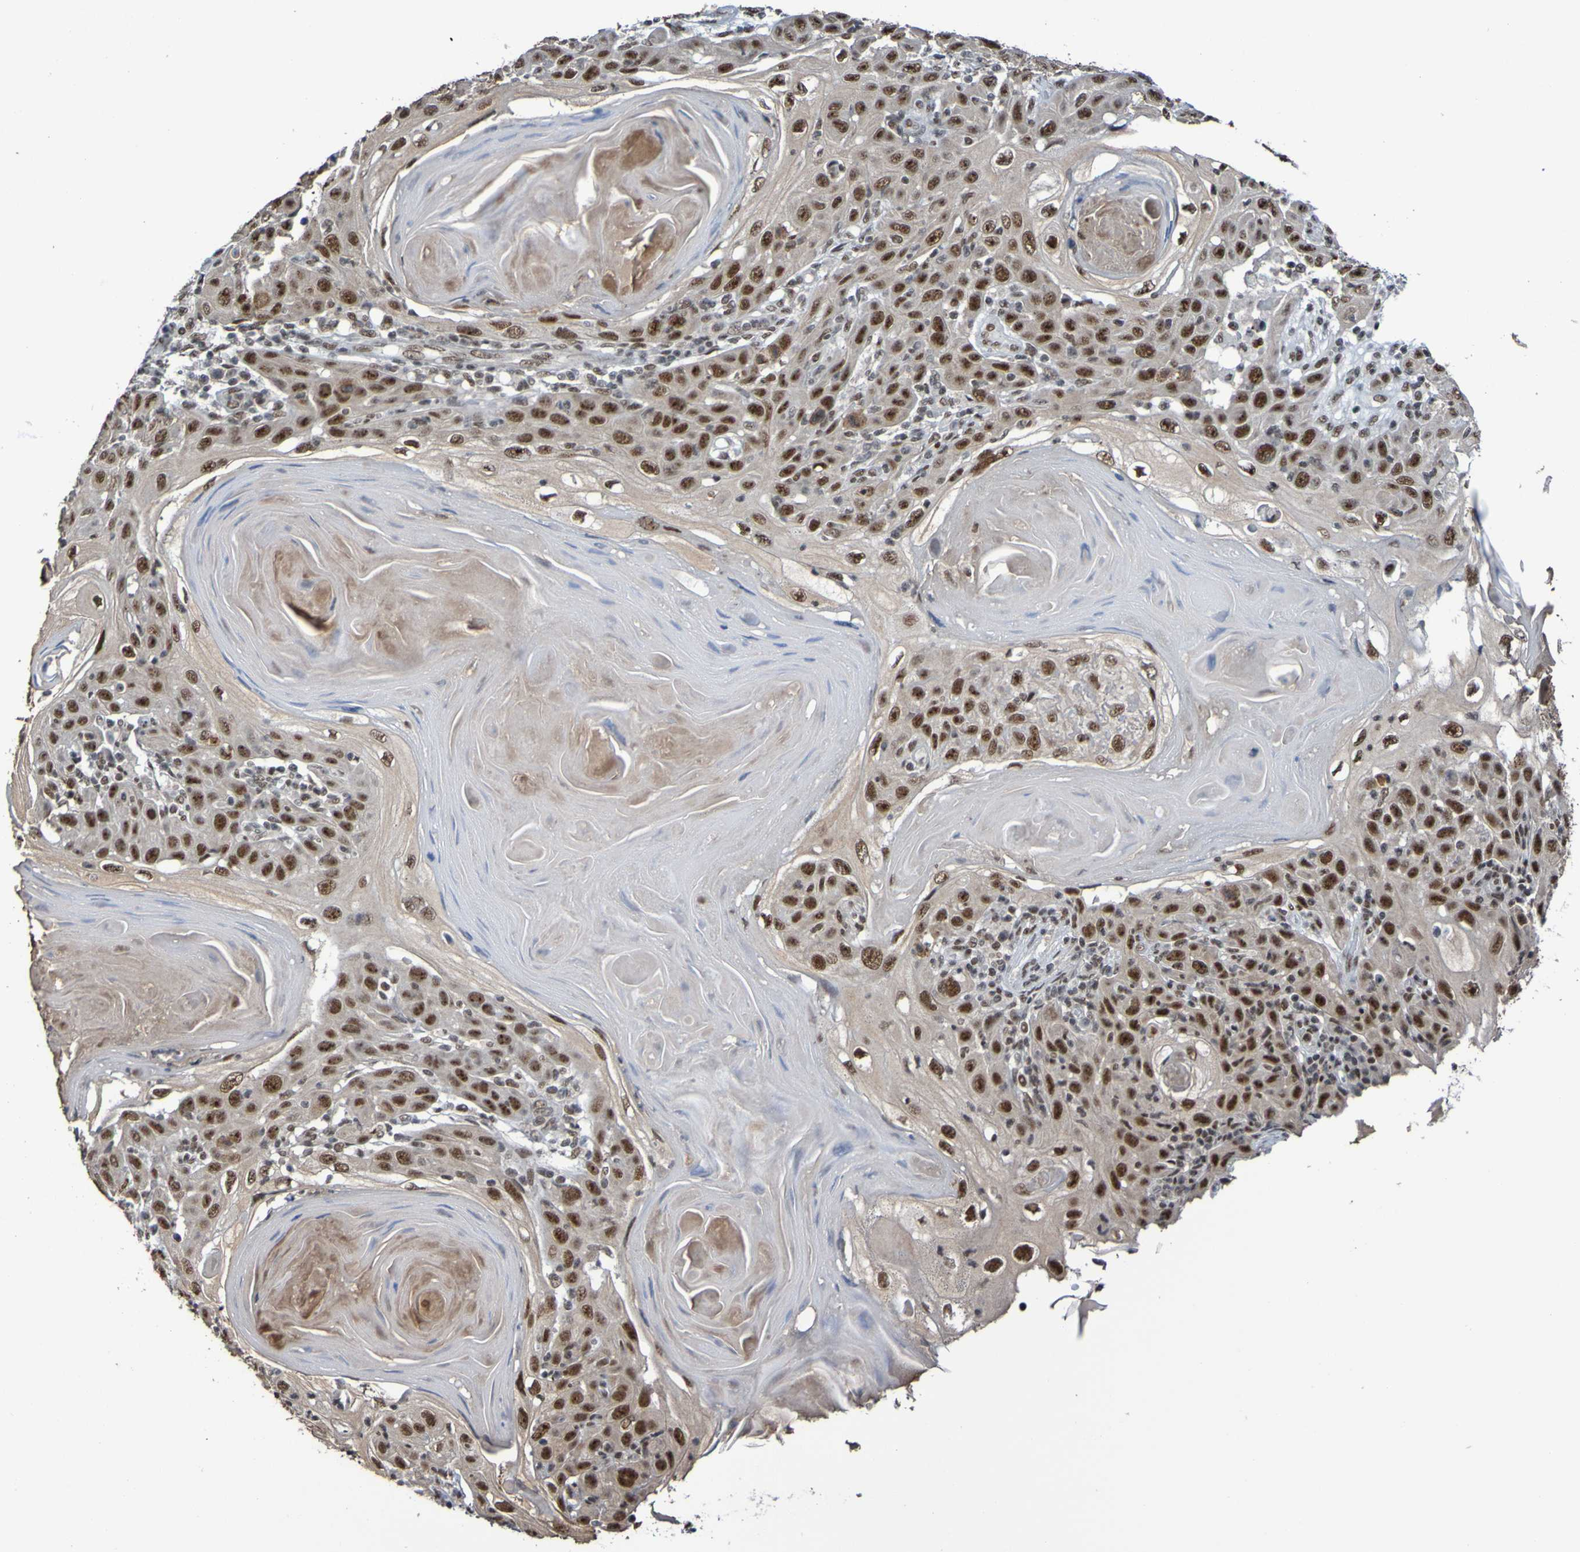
{"staining": {"intensity": "strong", "quantity": ">75%", "location": "nuclear"}, "tissue": "skin cancer", "cell_type": "Tumor cells", "image_type": "cancer", "snomed": [{"axis": "morphology", "description": "Squamous cell carcinoma, NOS"}, {"axis": "topography", "description": "Skin"}], "caption": "Protein analysis of squamous cell carcinoma (skin) tissue exhibits strong nuclear staining in about >75% of tumor cells.", "gene": "CDC5L", "patient": {"sex": "female", "age": 88}}